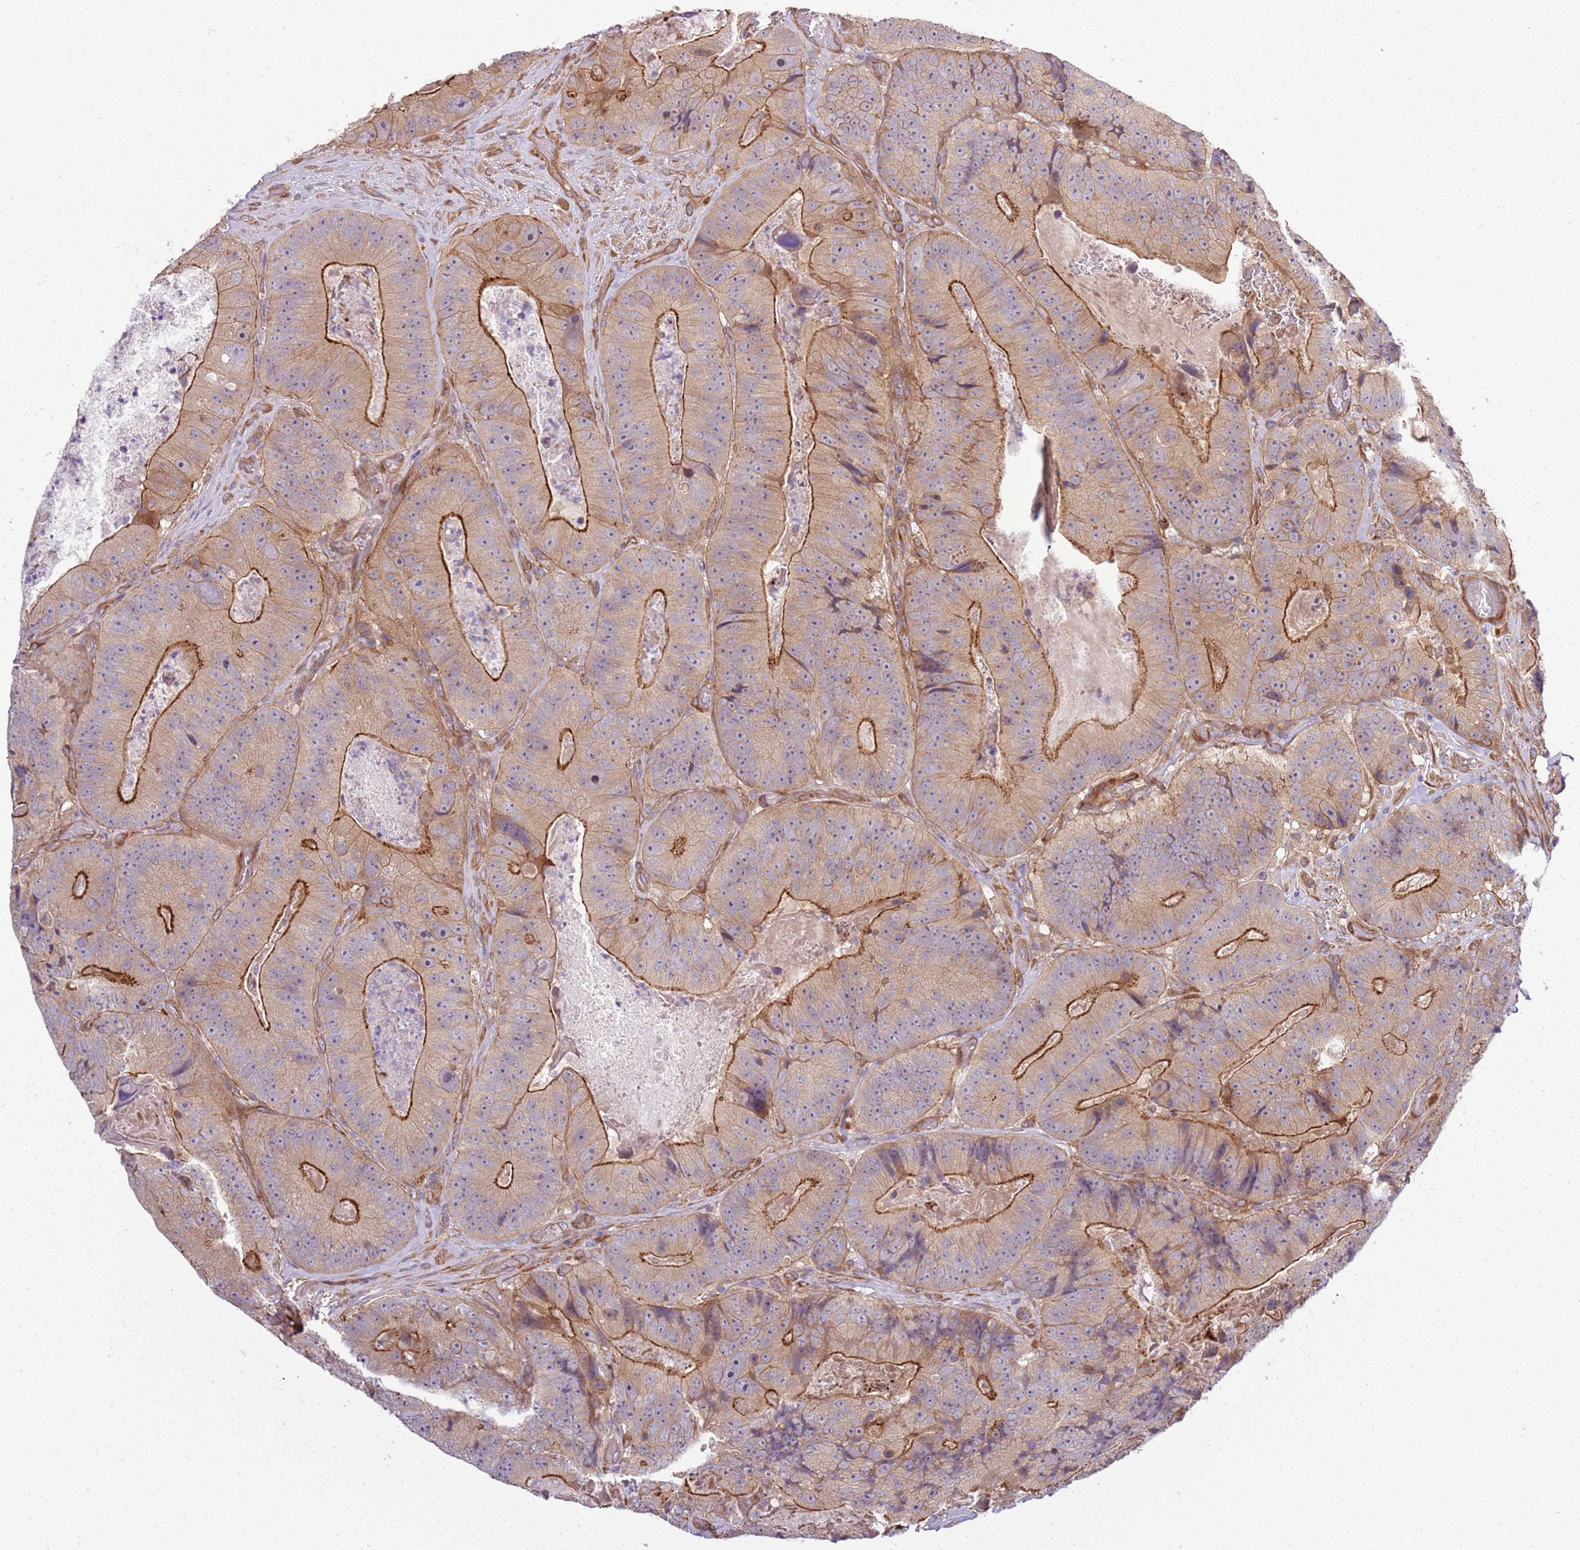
{"staining": {"intensity": "strong", "quantity": "25%-75%", "location": "cytoplasmic/membranous"}, "tissue": "colorectal cancer", "cell_type": "Tumor cells", "image_type": "cancer", "snomed": [{"axis": "morphology", "description": "Adenocarcinoma, NOS"}, {"axis": "topography", "description": "Colon"}], "caption": "A brown stain labels strong cytoplasmic/membranous expression of a protein in human colorectal cancer tumor cells.", "gene": "GNL1", "patient": {"sex": "female", "age": 86}}